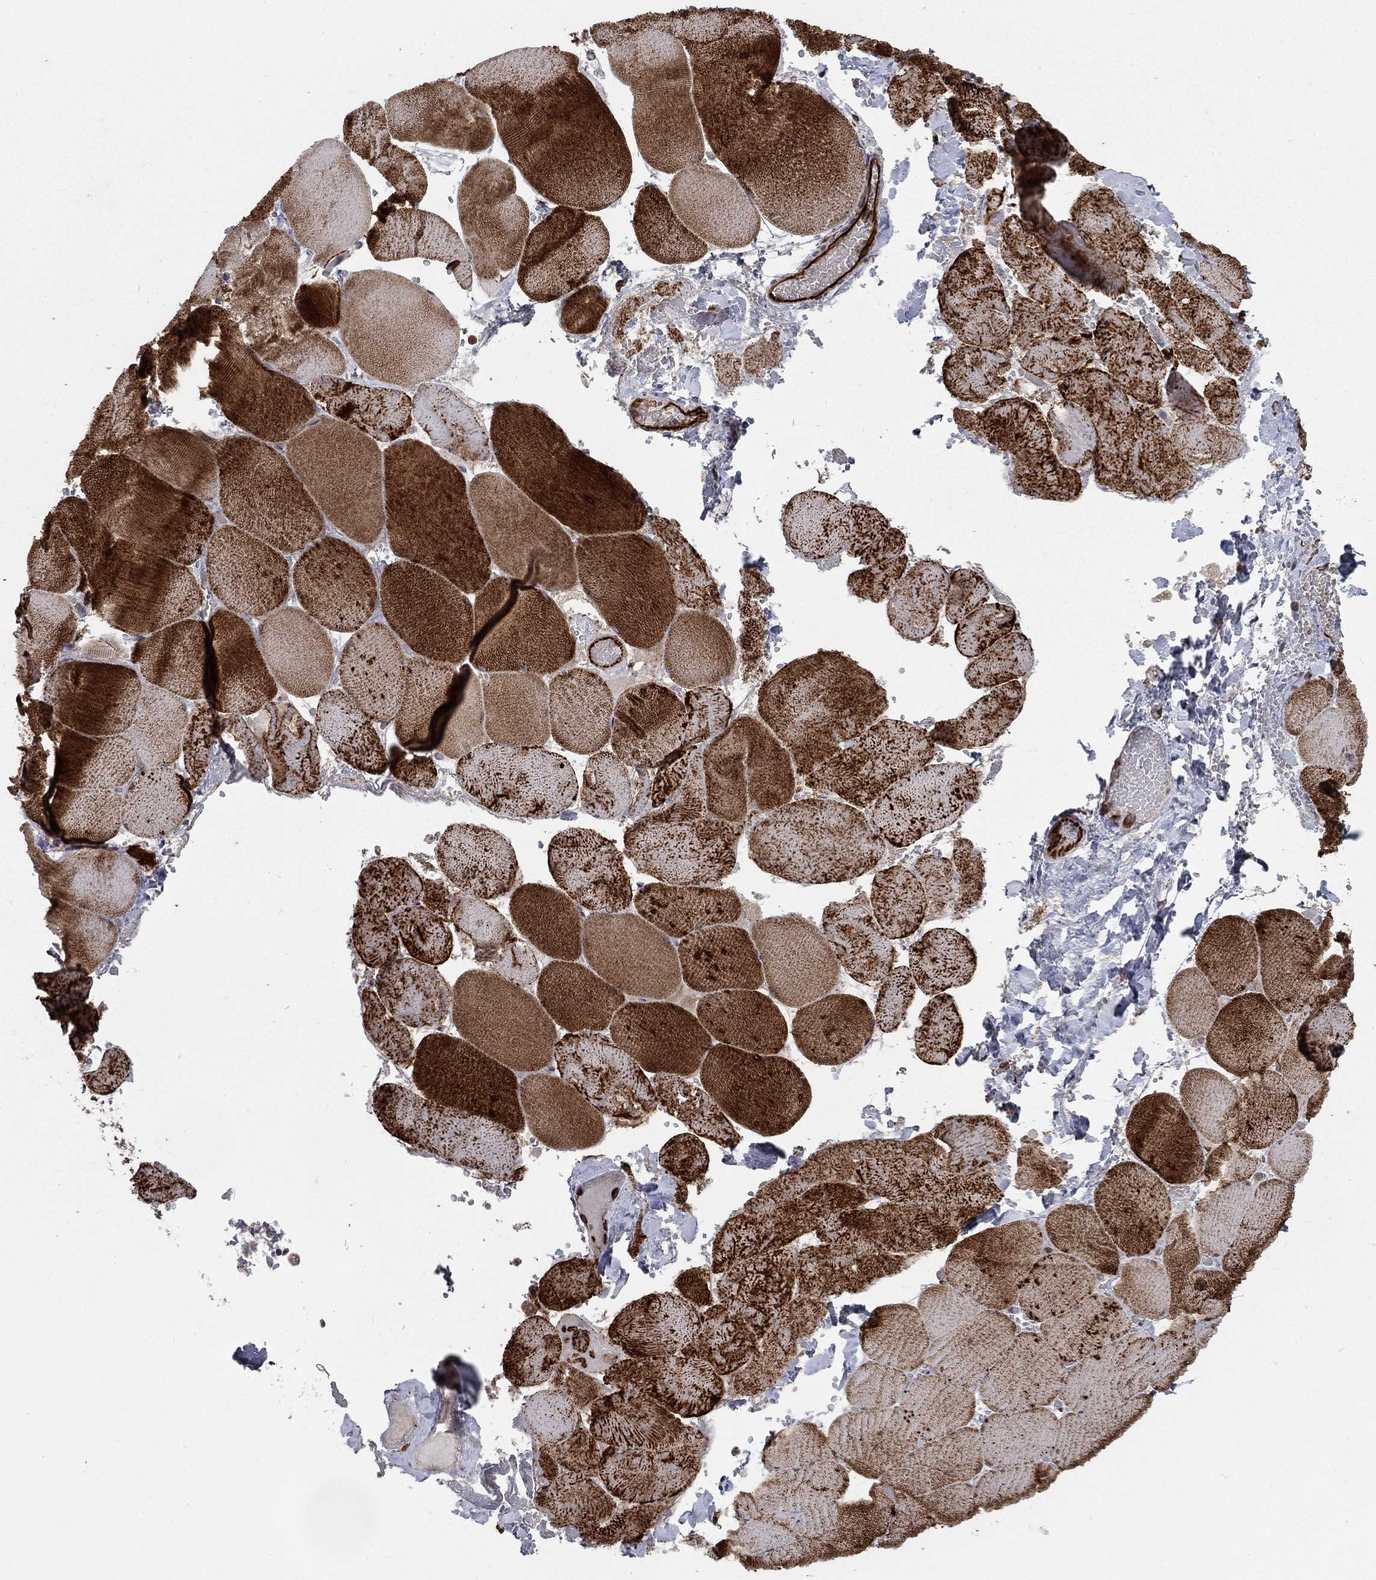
{"staining": {"intensity": "strong", "quantity": "25%-75%", "location": "cytoplasmic/membranous"}, "tissue": "skeletal muscle", "cell_type": "Myocytes", "image_type": "normal", "snomed": [{"axis": "morphology", "description": "Normal tissue, NOS"}, {"axis": "morphology", "description": "Malignant melanoma, Metastatic site"}, {"axis": "topography", "description": "Skeletal muscle"}], "caption": "Immunohistochemistry (IHC) staining of normal skeletal muscle, which shows high levels of strong cytoplasmic/membranous positivity in about 25%-75% of myocytes indicating strong cytoplasmic/membranous protein positivity. The staining was performed using DAB (brown) for protein detection and nuclei were counterstained in hematoxylin (blue).", "gene": "NDUFC1", "patient": {"sex": "male", "age": 50}}